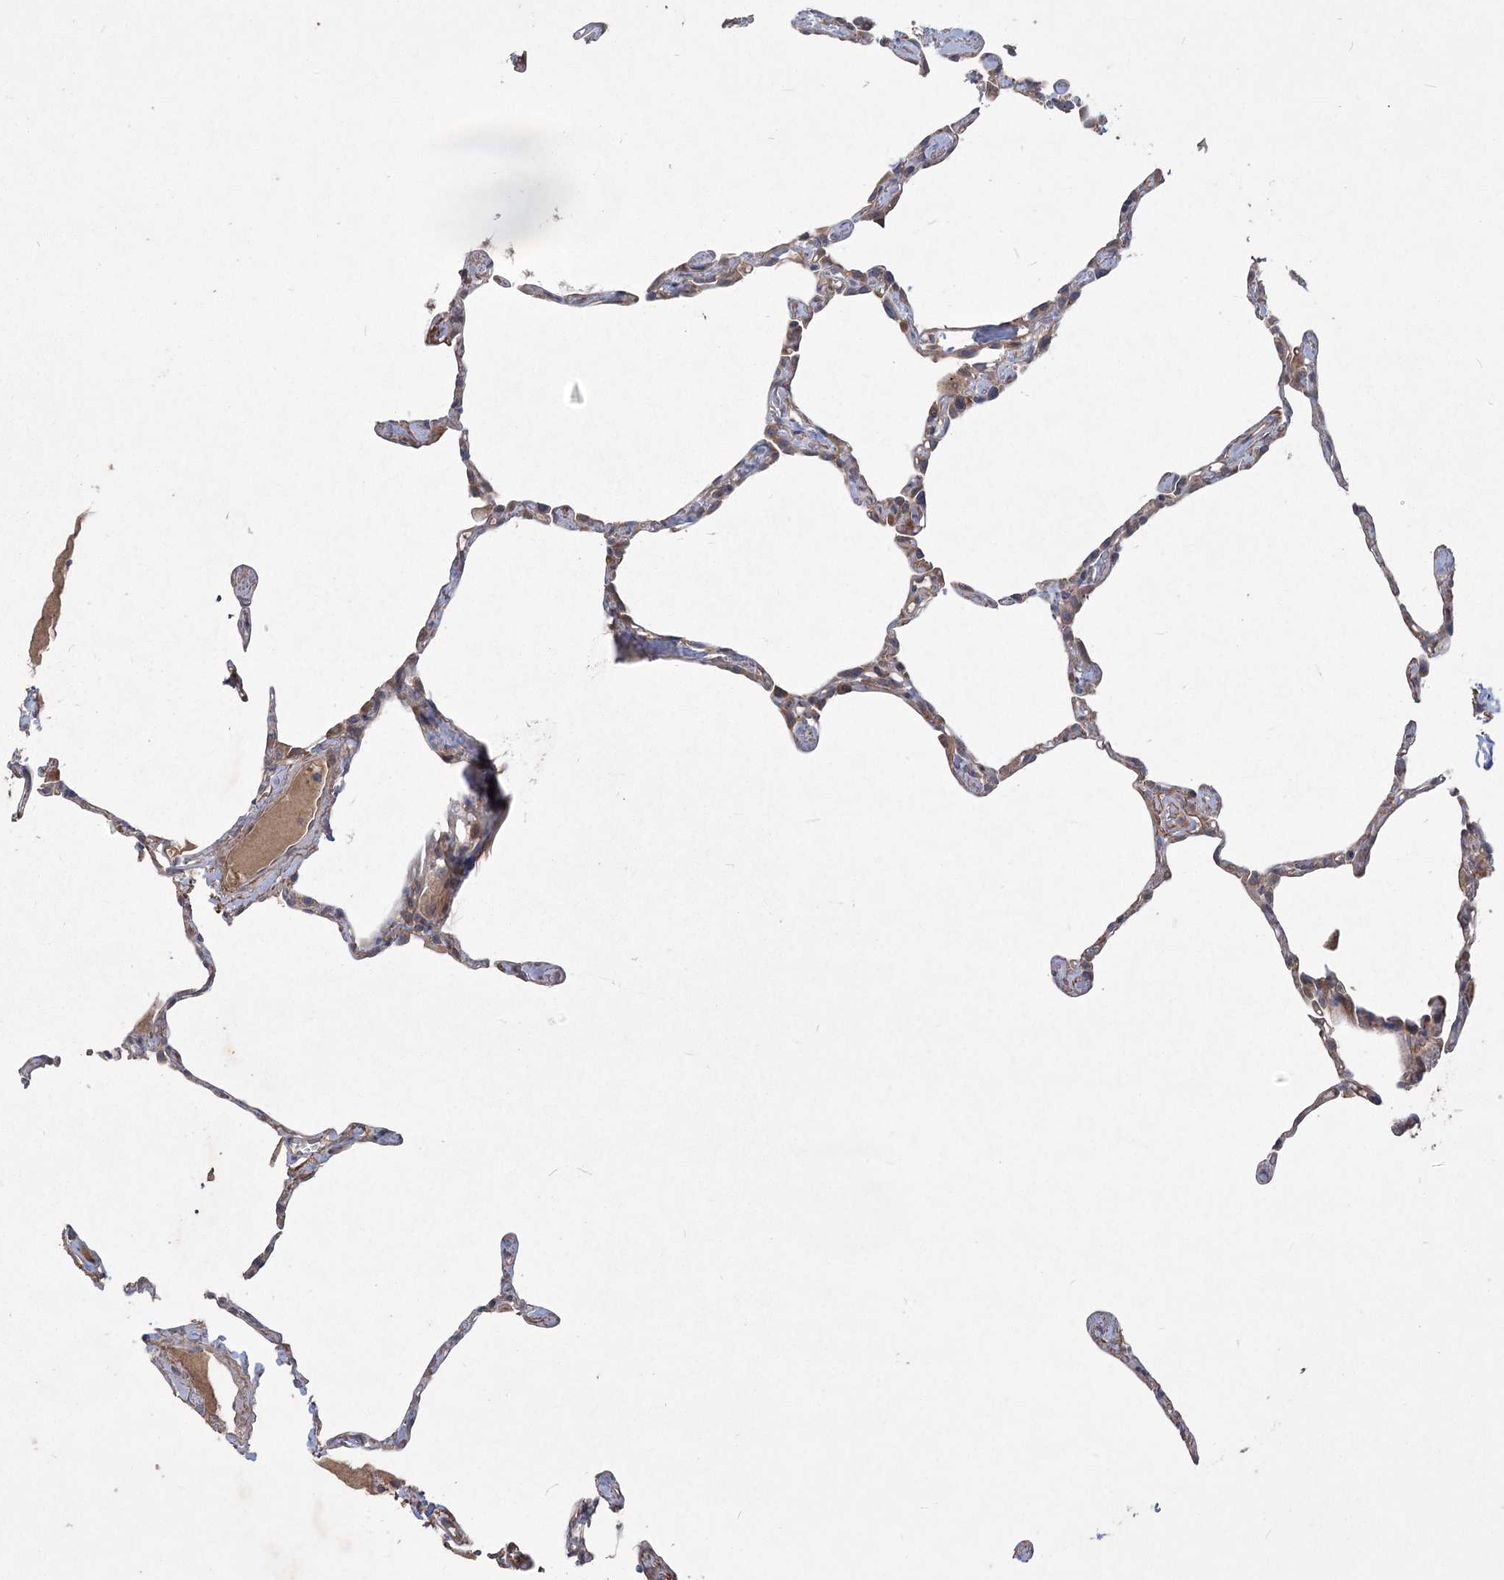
{"staining": {"intensity": "weak", "quantity": "<25%", "location": "cytoplasmic/membranous"}, "tissue": "lung", "cell_type": "Alveolar cells", "image_type": "normal", "snomed": [{"axis": "morphology", "description": "Normal tissue, NOS"}, {"axis": "topography", "description": "Lung"}], "caption": "The photomicrograph shows no significant staining in alveolar cells of lung. (Brightfield microscopy of DAB IHC at high magnification).", "gene": "RIN2", "patient": {"sex": "male", "age": 65}}